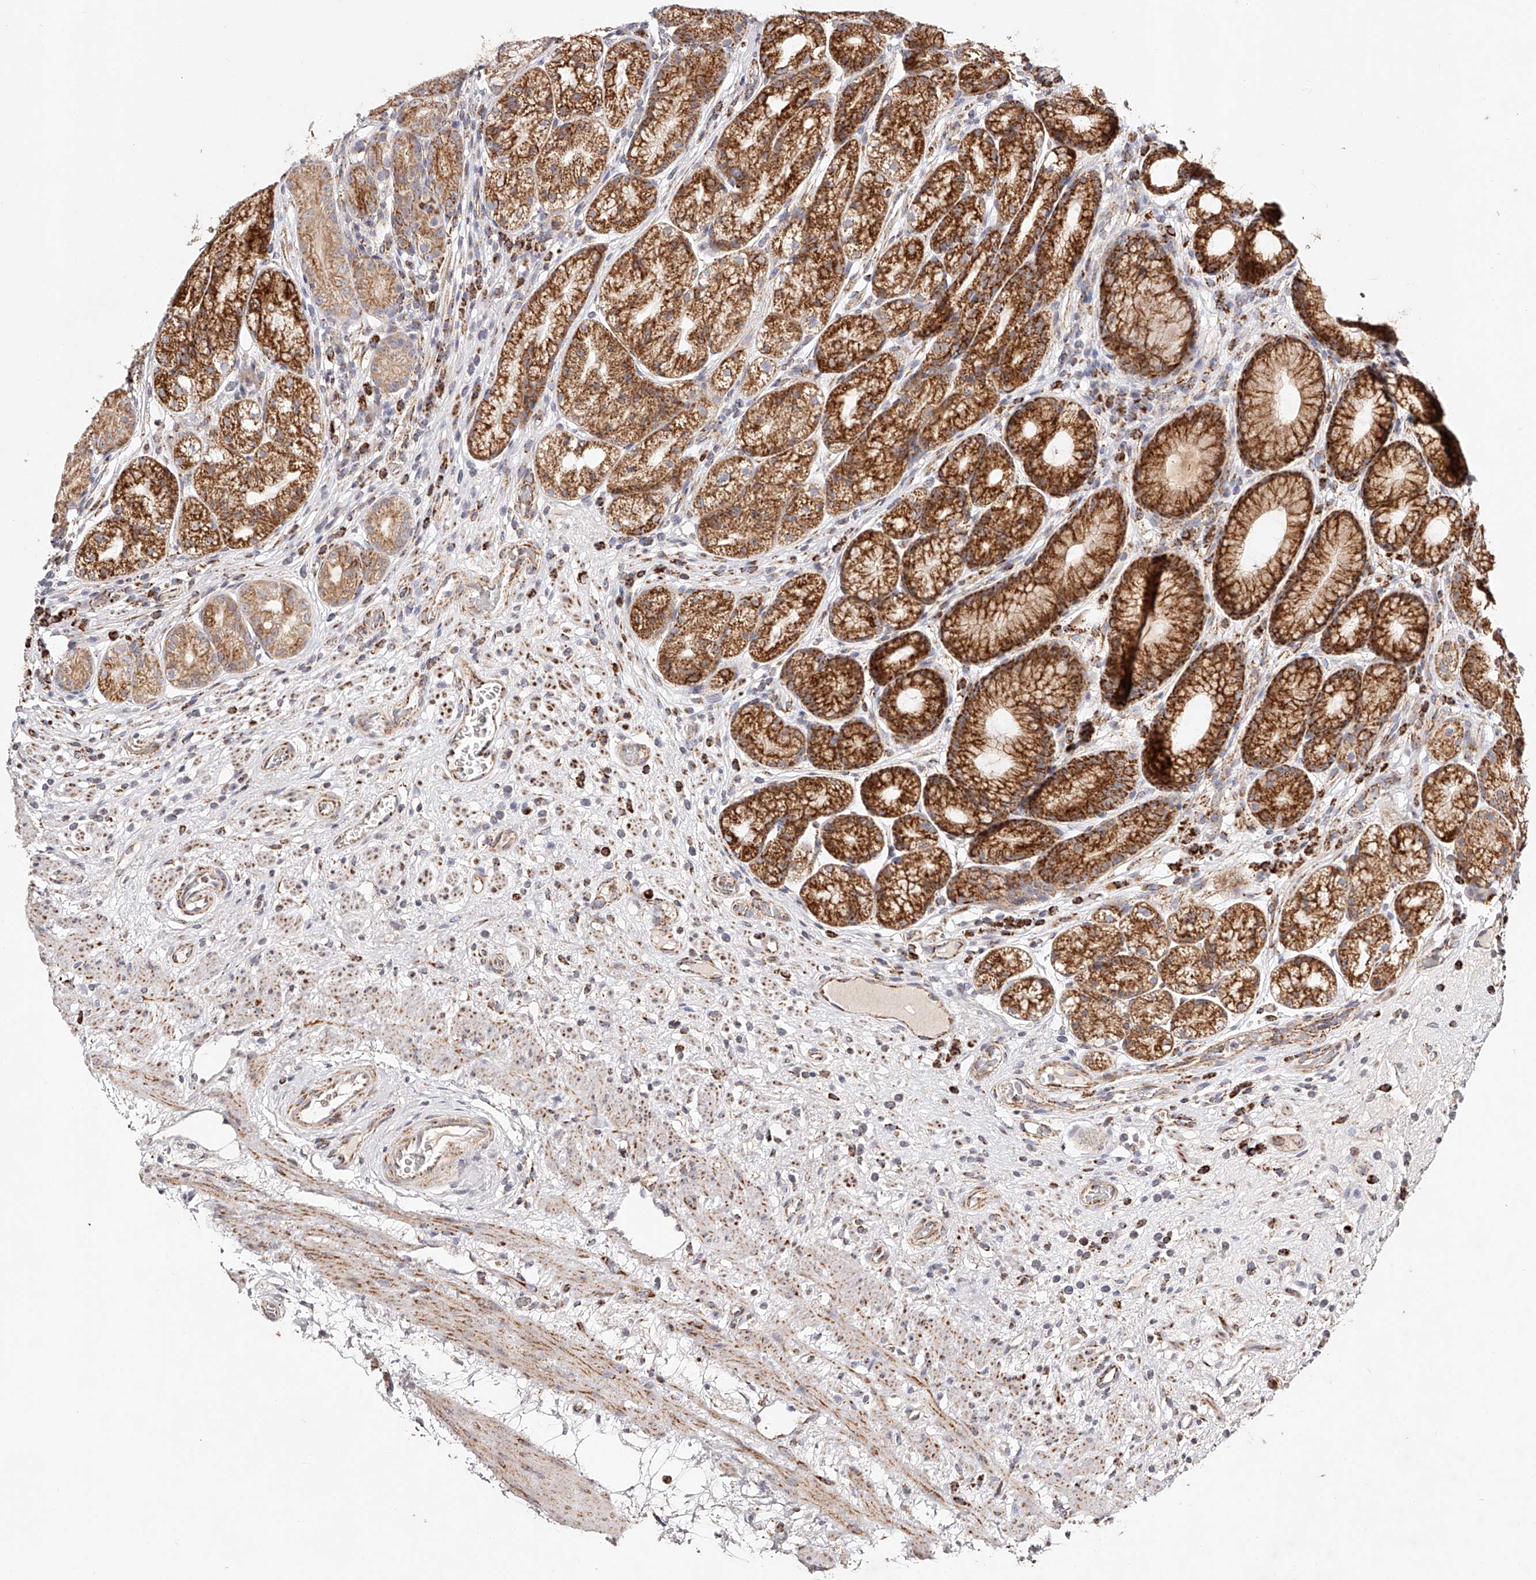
{"staining": {"intensity": "strong", "quantity": ">75%", "location": "cytoplasmic/membranous"}, "tissue": "stomach", "cell_type": "Glandular cells", "image_type": "normal", "snomed": [{"axis": "morphology", "description": "Normal tissue, NOS"}, {"axis": "topography", "description": "Stomach"}], "caption": "Immunohistochemistry (IHC) micrograph of unremarkable stomach: human stomach stained using IHC displays high levels of strong protein expression localized specifically in the cytoplasmic/membranous of glandular cells, appearing as a cytoplasmic/membranous brown color.", "gene": "NDUFV3", "patient": {"sex": "male", "age": 57}}